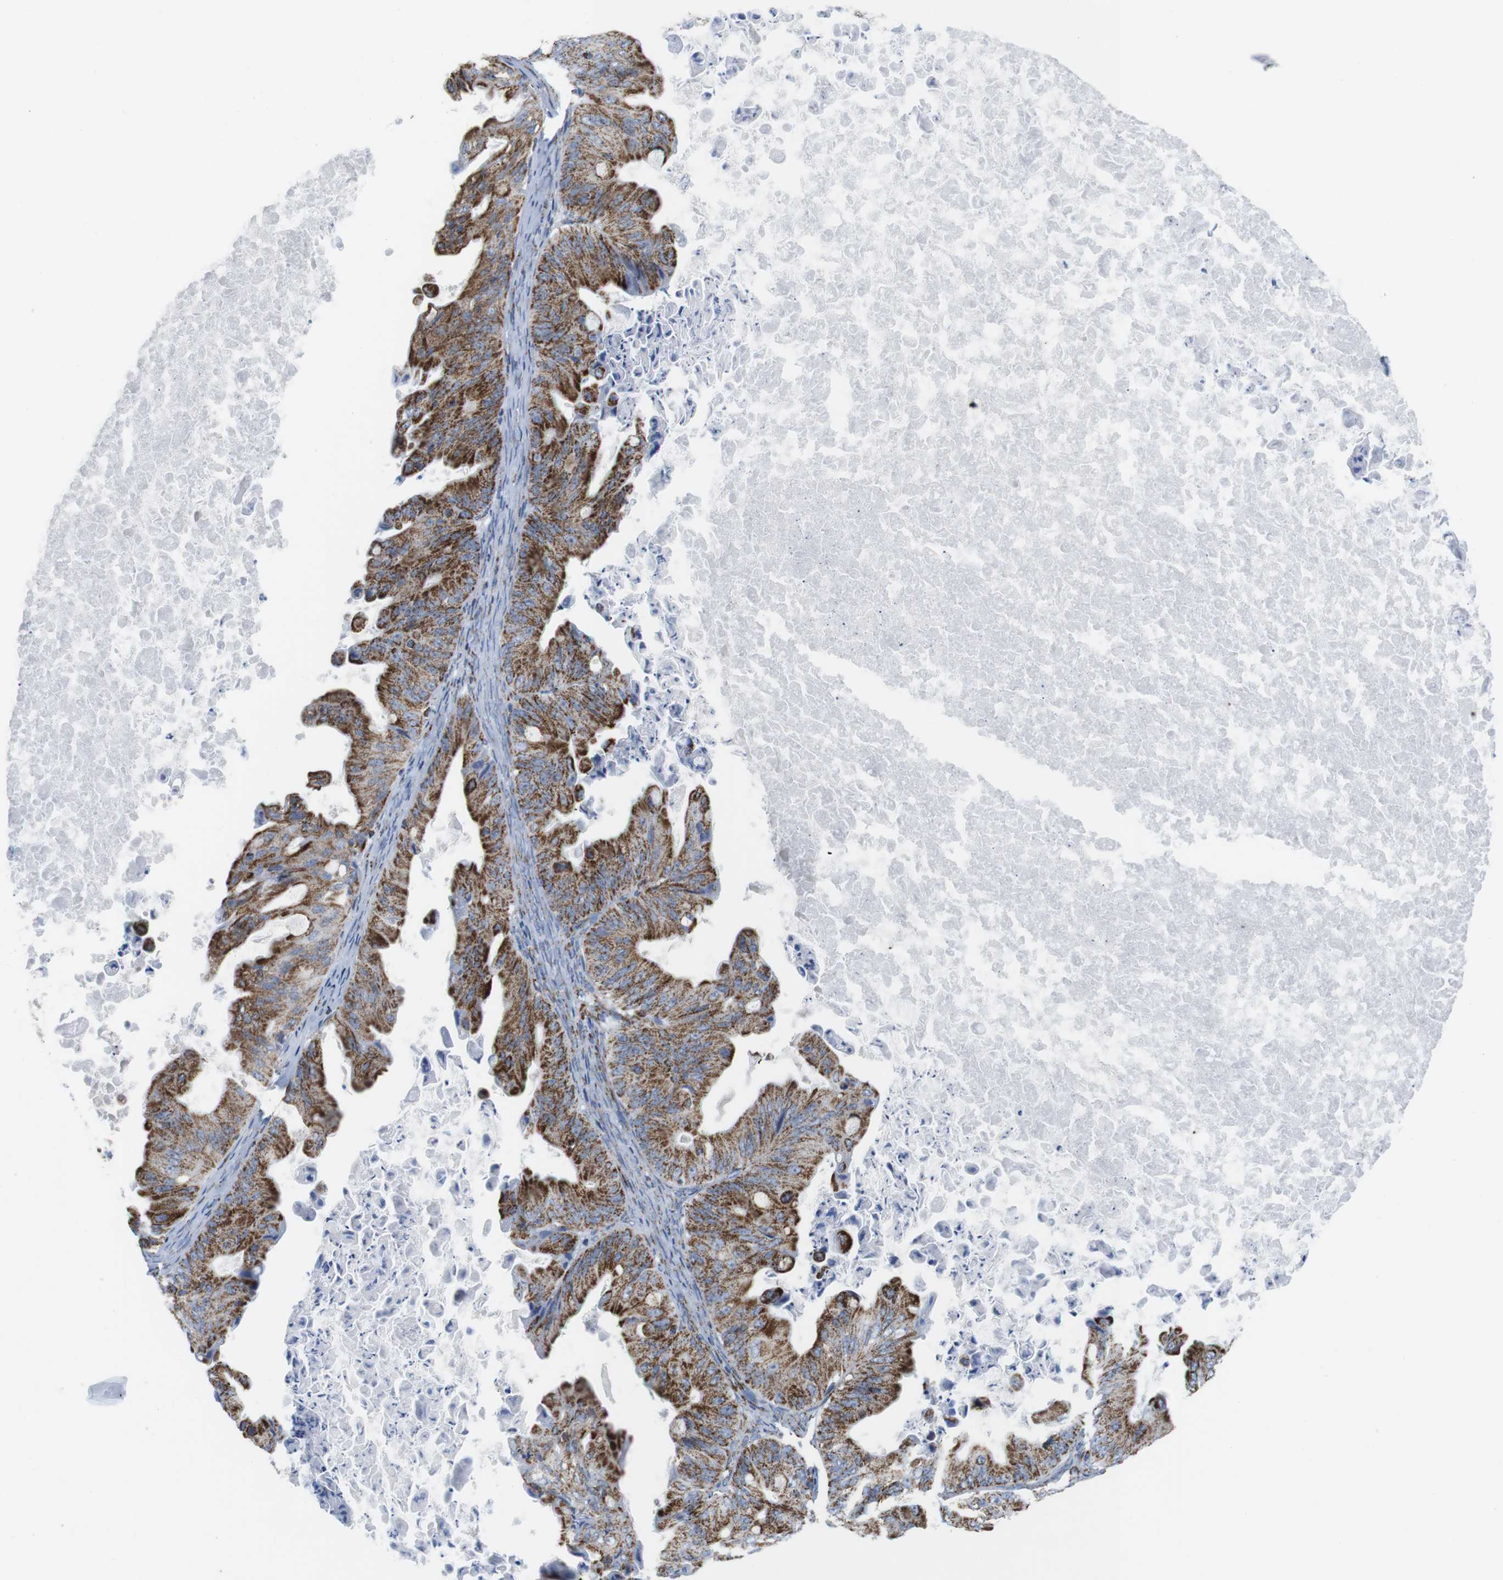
{"staining": {"intensity": "strong", "quantity": ">75%", "location": "cytoplasmic/membranous"}, "tissue": "ovarian cancer", "cell_type": "Tumor cells", "image_type": "cancer", "snomed": [{"axis": "morphology", "description": "Cystadenocarcinoma, mucinous, NOS"}, {"axis": "topography", "description": "Ovary"}], "caption": "This image exhibits ovarian mucinous cystadenocarcinoma stained with immunohistochemistry (IHC) to label a protein in brown. The cytoplasmic/membranous of tumor cells show strong positivity for the protein. Nuclei are counter-stained blue.", "gene": "ATP5PO", "patient": {"sex": "female", "age": 37}}